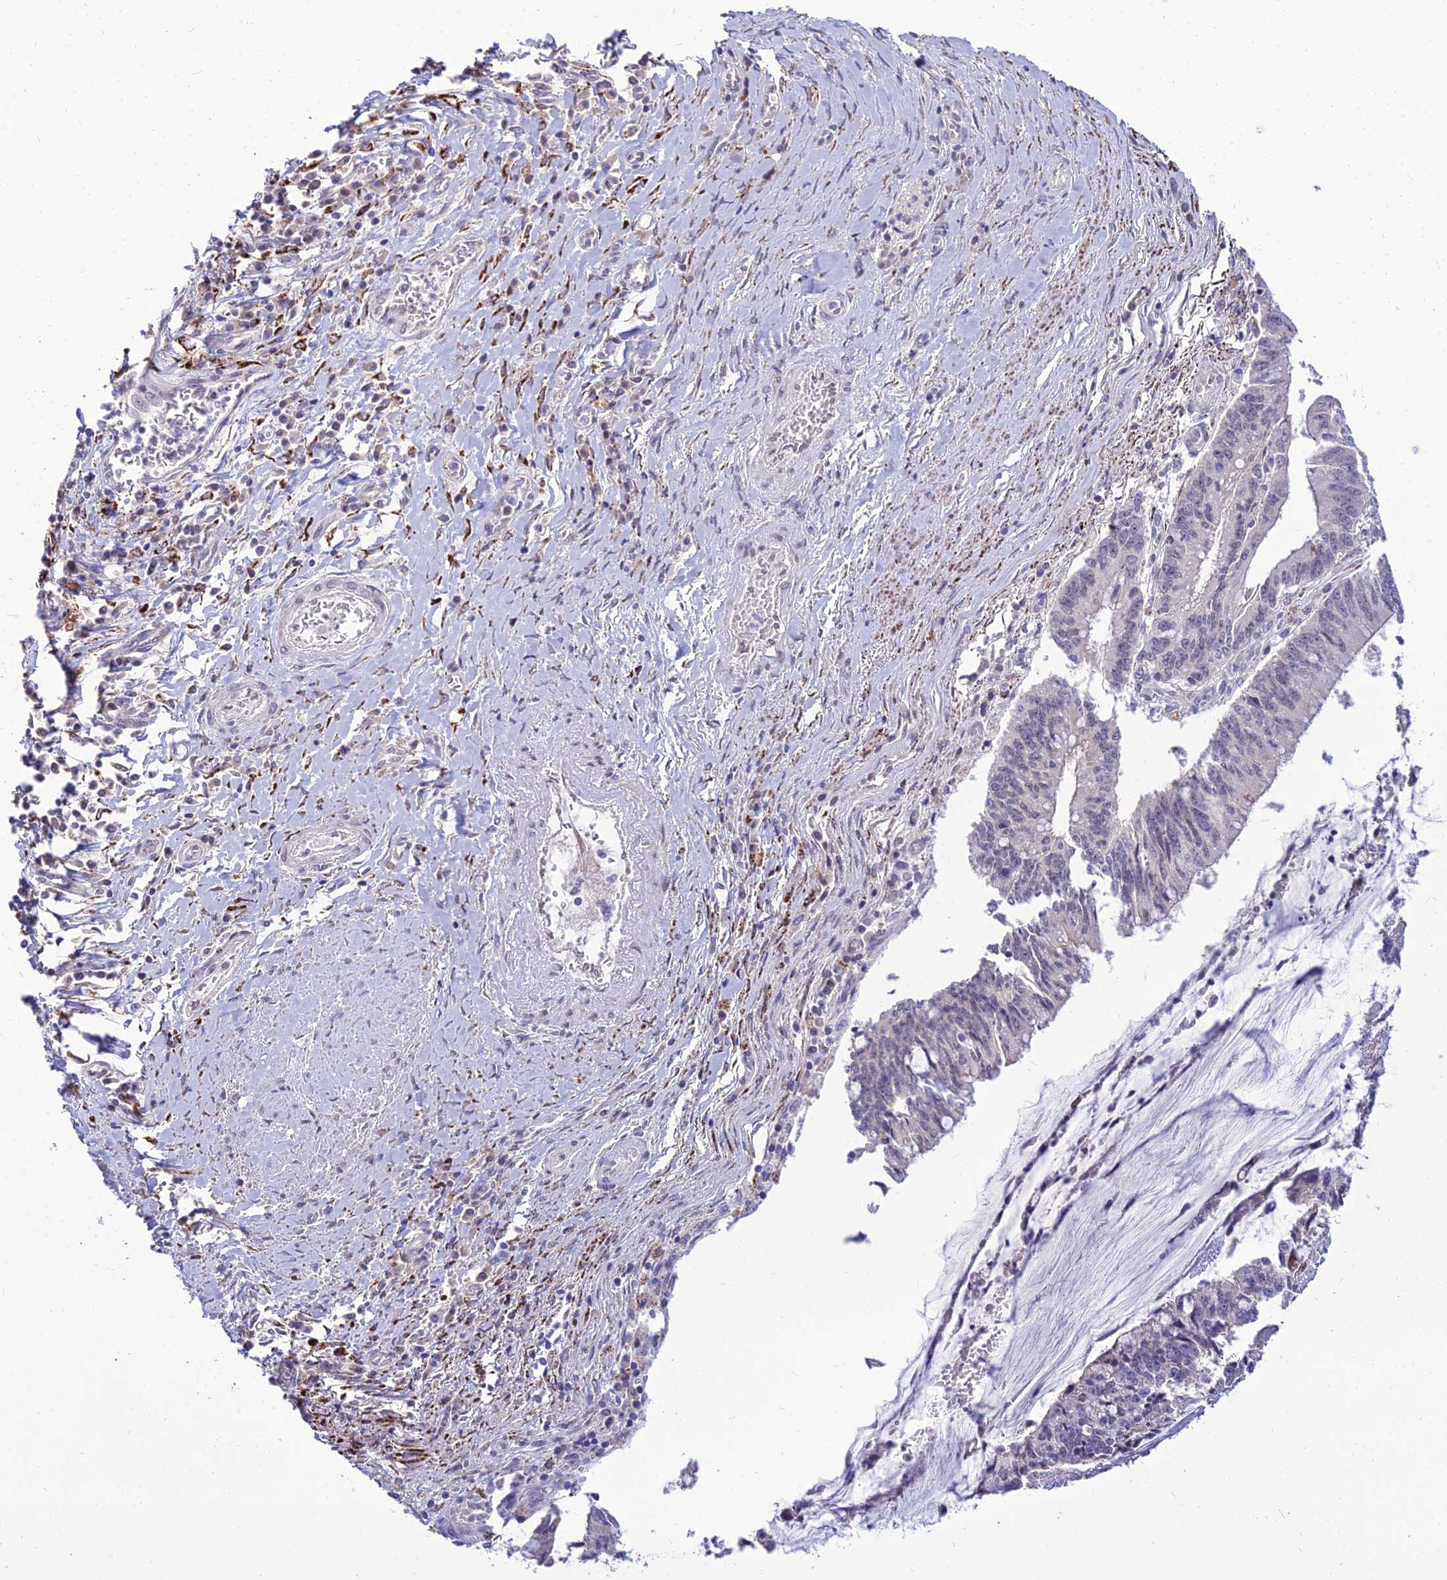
{"staining": {"intensity": "negative", "quantity": "none", "location": "none"}, "tissue": "pancreatic cancer", "cell_type": "Tumor cells", "image_type": "cancer", "snomed": [{"axis": "morphology", "description": "Adenocarcinoma, NOS"}, {"axis": "topography", "description": "Pancreas"}], "caption": "The micrograph reveals no staining of tumor cells in pancreatic adenocarcinoma. Nuclei are stained in blue.", "gene": "C6orf163", "patient": {"sex": "female", "age": 50}}